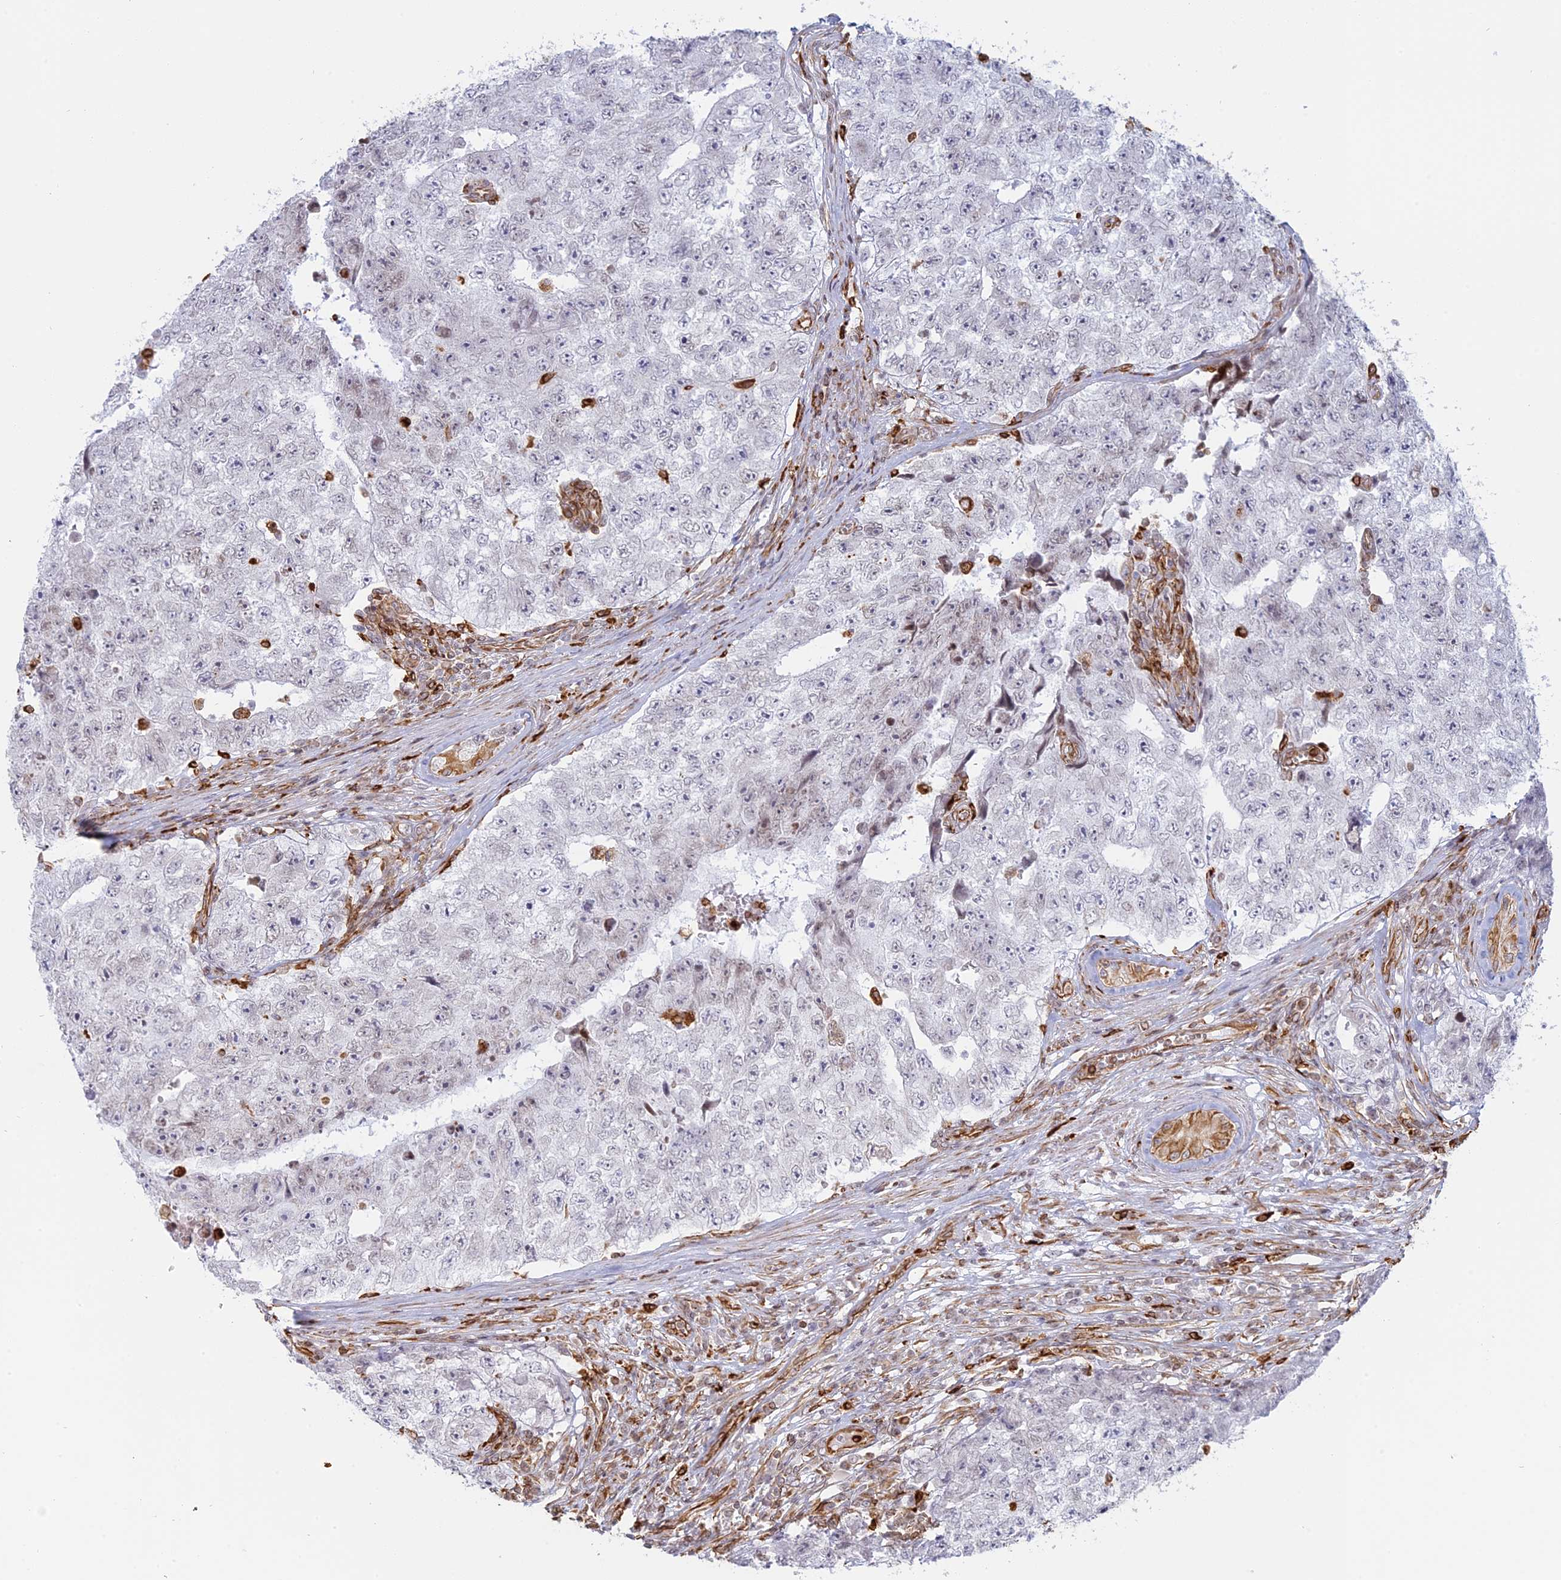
{"staining": {"intensity": "negative", "quantity": "none", "location": "none"}, "tissue": "testis cancer", "cell_type": "Tumor cells", "image_type": "cancer", "snomed": [{"axis": "morphology", "description": "Carcinoma, Embryonal, NOS"}, {"axis": "topography", "description": "Testis"}], "caption": "Immunohistochemical staining of embryonal carcinoma (testis) displays no significant positivity in tumor cells. Brightfield microscopy of IHC stained with DAB (brown) and hematoxylin (blue), captured at high magnification.", "gene": "APOBR", "patient": {"sex": "male", "age": 17}}